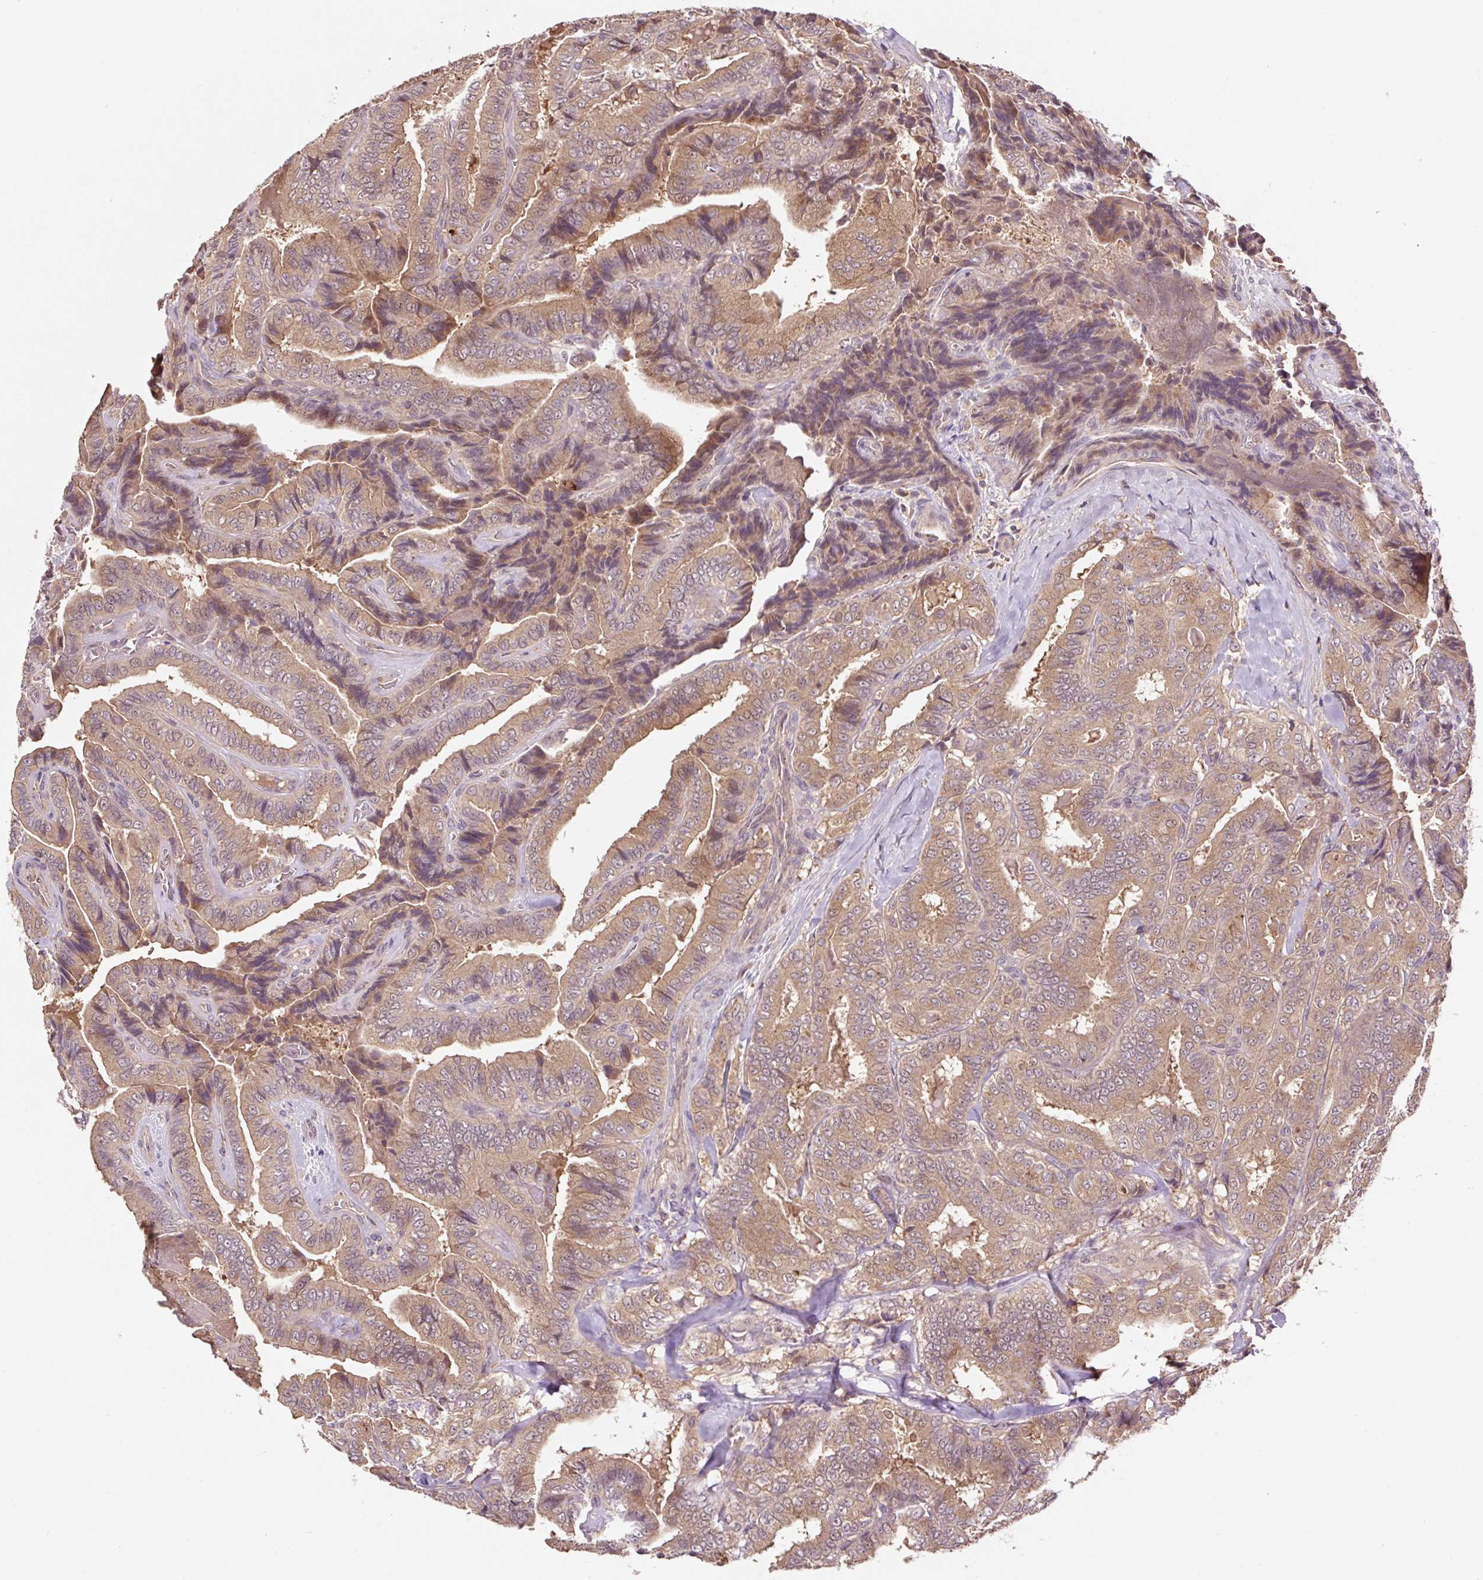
{"staining": {"intensity": "moderate", "quantity": ">75%", "location": "cytoplasmic/membranous"}, "tissue": "thyroid cancer", "cell_type": "Tumor cells", "image_type": "cancer", "snomed": [{"axis": "morphology", "description": "Papillary adenocarcinoma, NOS"}, {"axis": "topography", "description": "Thyroid gland"}], "caption": "IHC (DAB) staining of papillary adenocarcinoma (thyroid) exhibits moderate cytoplasmic/membranous protein positivity in about >75% of tumor cells. (Brightfield microscopy of DAB IHC at high magnification).", "gene": "MMS19", "patient": {"sex": "male", "age": 61}}